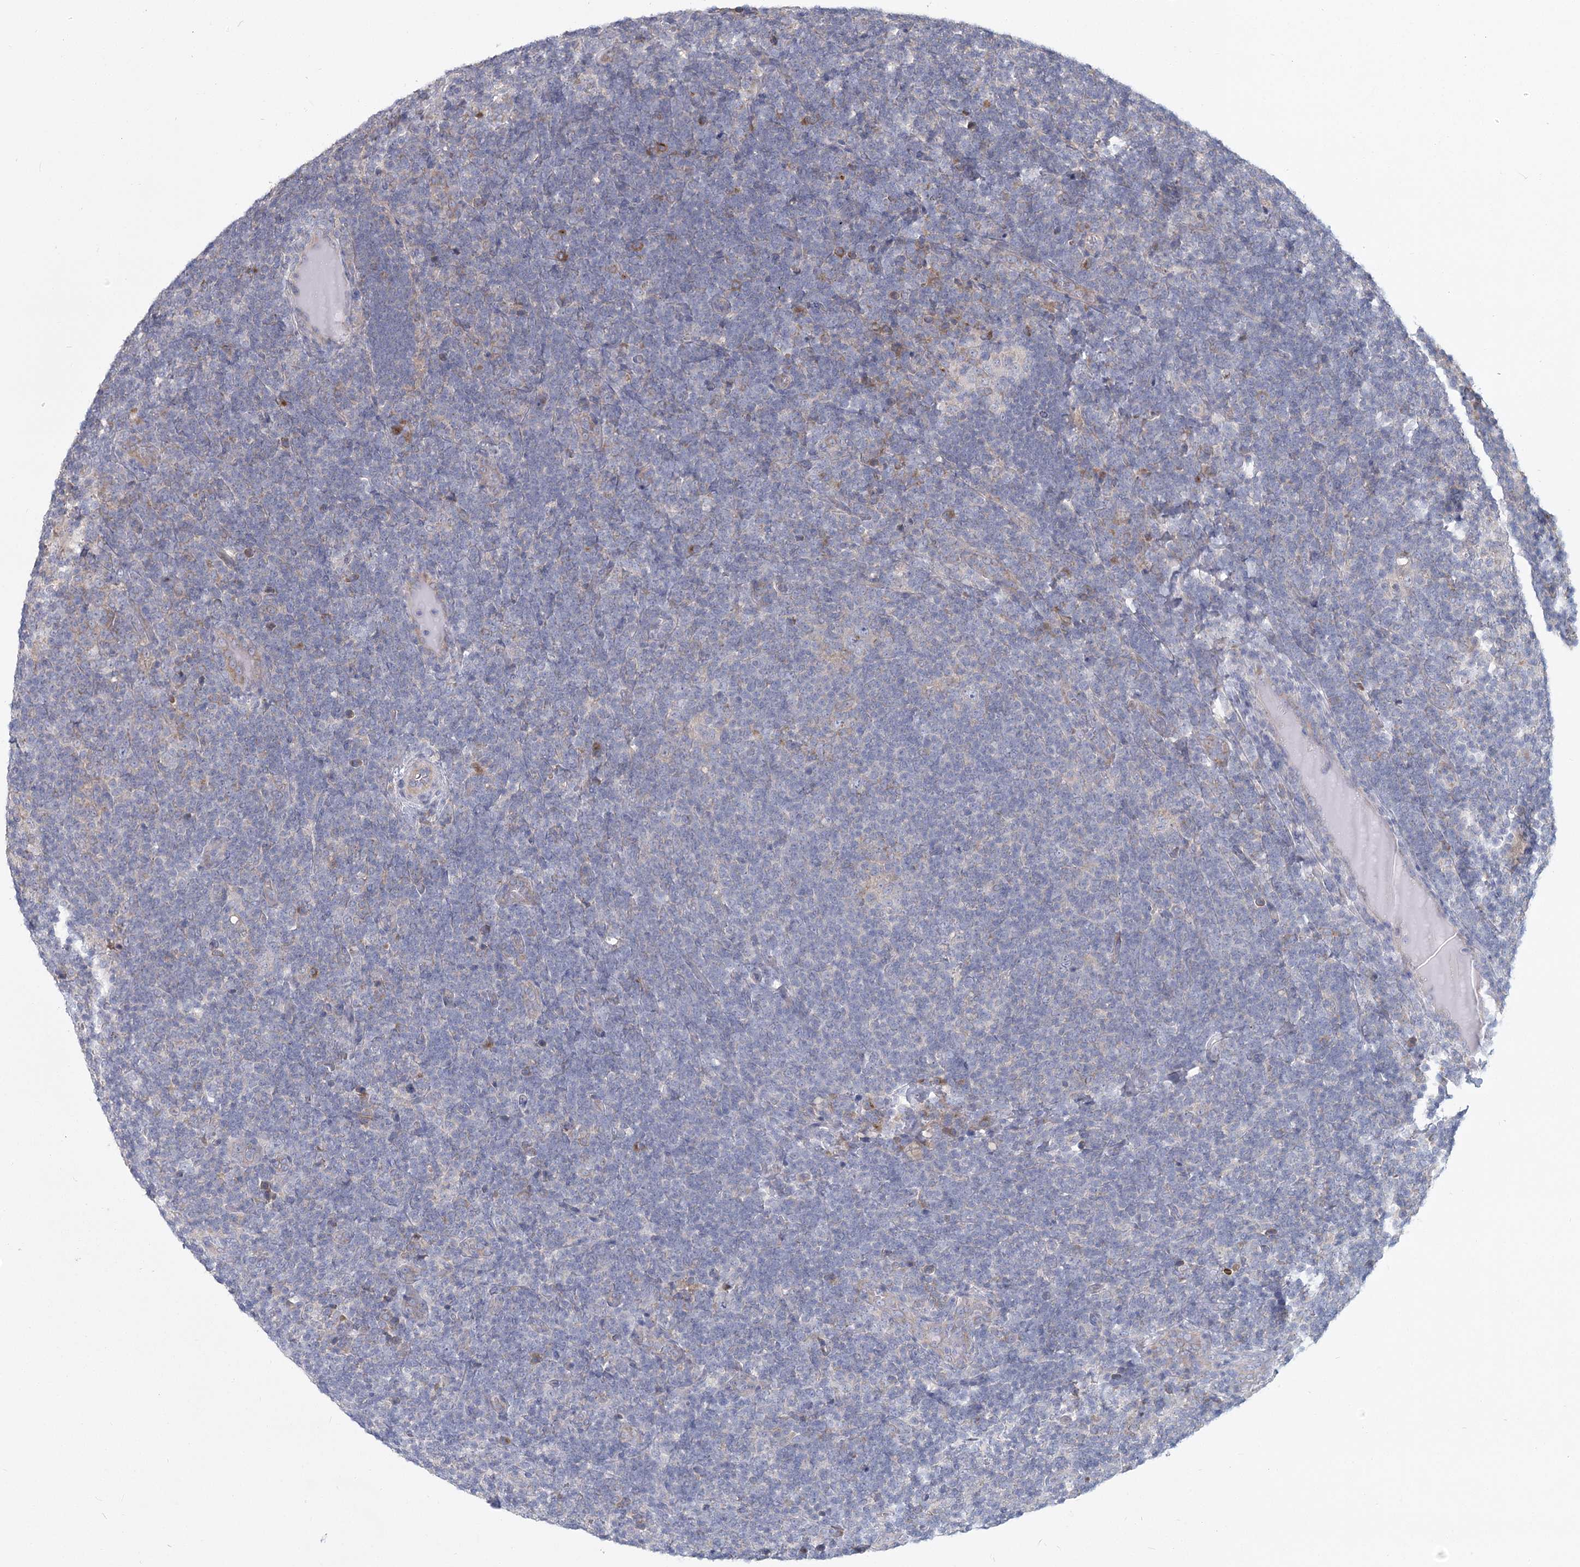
{"staining": {"intensity": "negative", "quantity": "none", "location": "none"}, "tissue": "lymphoma", "cell_type": "Tumor cells", "image_type": "cancer", "snomed": [{"axis": "morphology", "description": "Hodgkin's disease, NOS"}, {"axis": "topography", "description": "Lymph node"}], "caption": "High magnification brightfield microscopy of Hodgkin's disease stained with DAB (3,3'-diaminobenzidine) (brown) and counterstained with hematoxylin (blue): tumor cells show no significant expression. Nuclei are stained in blue.", "gene": "CNTLN", "patient": {"sex": "female", "age": 57}}